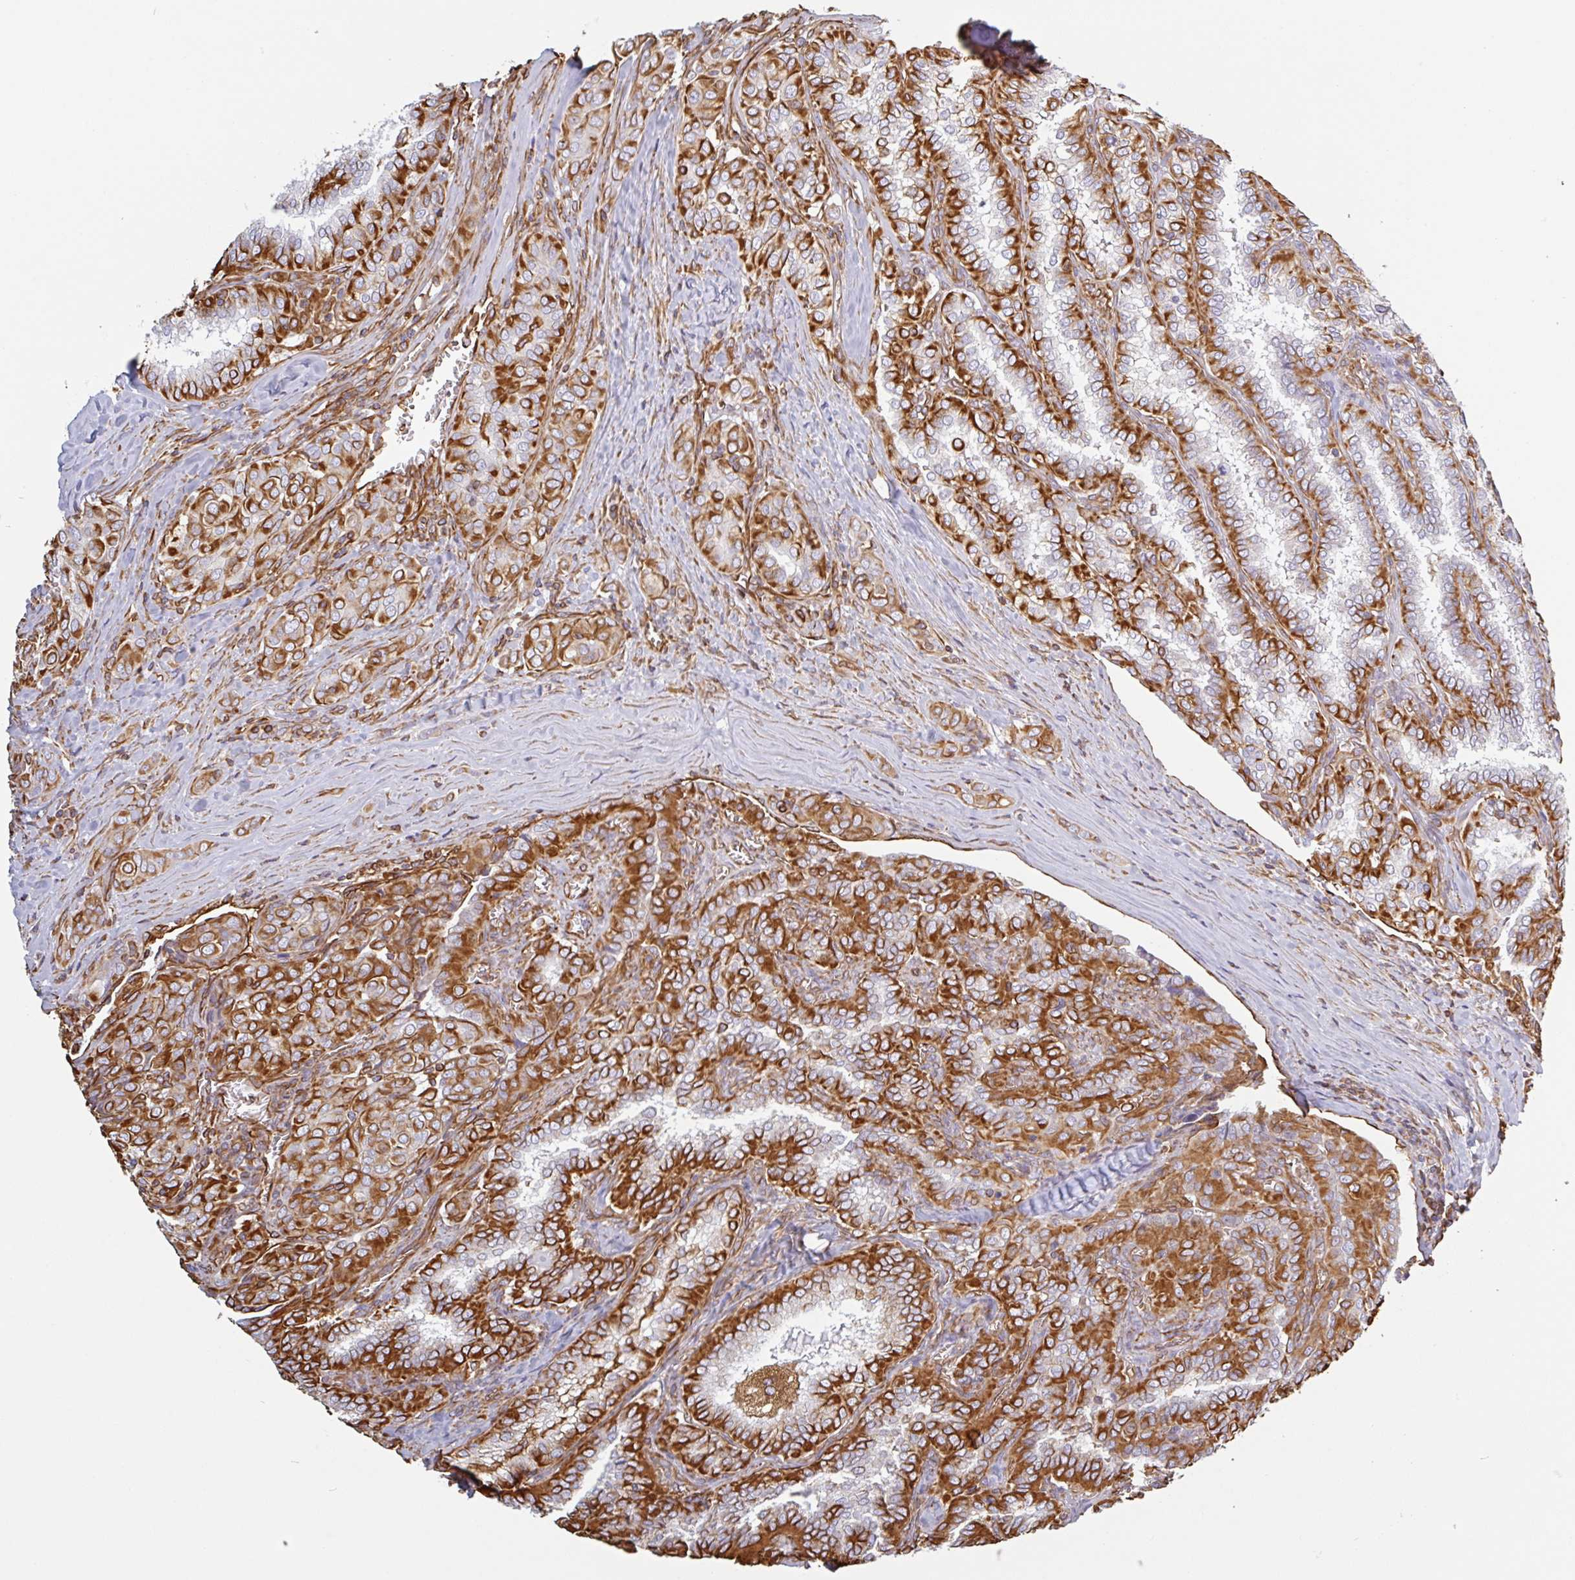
{"staining": {"intensity": "strong", "quantity": ">75%", "location": "cytoplasmic/membranous"}, "tissue": "thyroid cancer", "cell_type": "Tumor cells", "image_type": "cancer", "snomed": [{"axis": "morphology", "description": "Papillary adenocarcinoma, NOS"}, {"axis": "topography", "description": "Thyroid gland"}], "caption": "The image exhibits a brown stain indicating the presence of a protein in the cytoplasmic/membranous of tumor cells in thyroid papillary adenocarcinoma. The protein is shown in brown color, while the nuclei are stained blue.", "gene": "PPFIA1", "patient": {"sex": "female", "age": 30}}